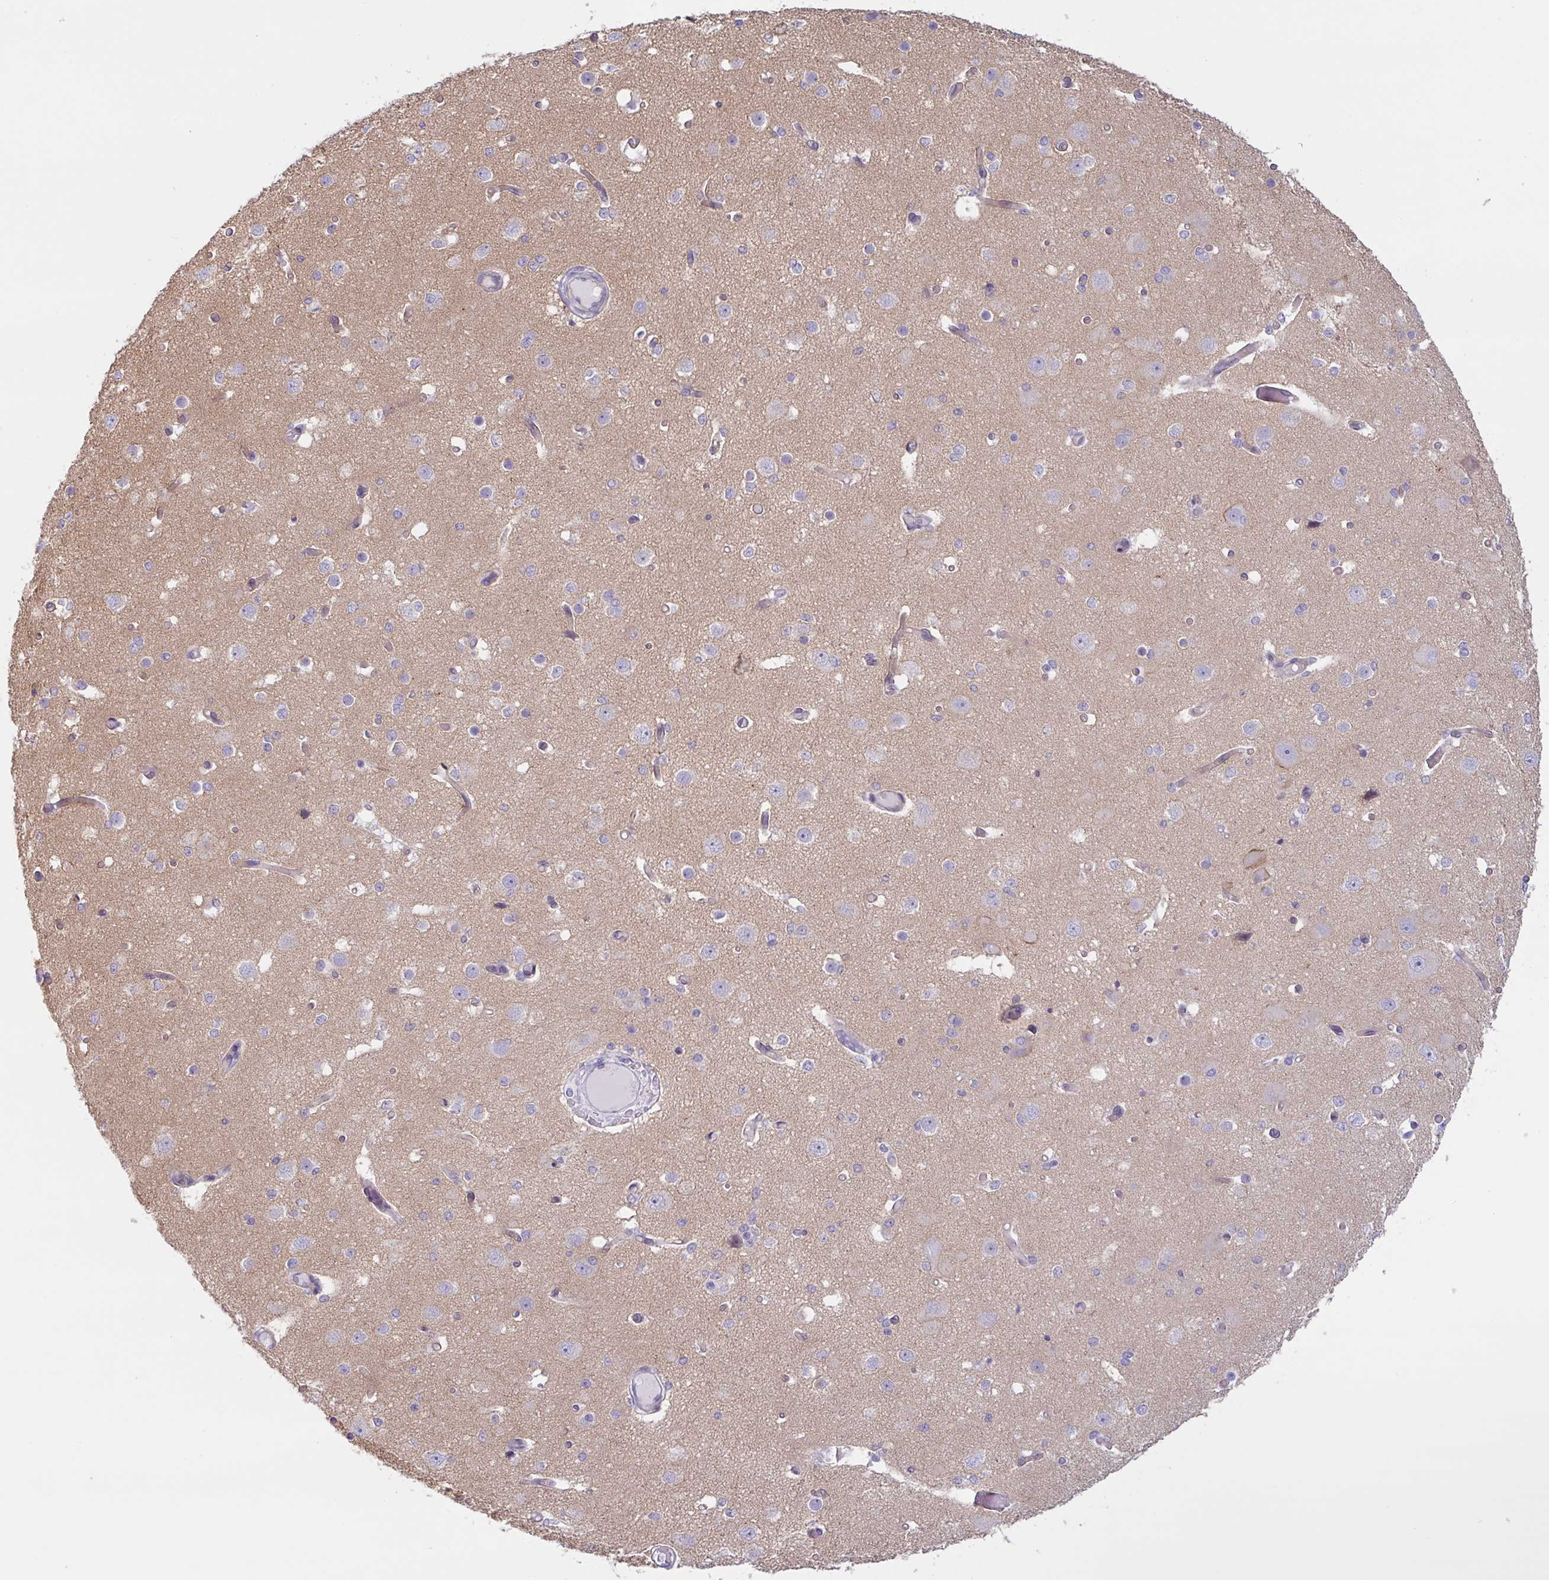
{"staining": {"intensity": "negative", "quantity": "none", "location": "none"}, "tissue": "cerebral cortex", "cell_type": "Endothelial cells", "image_type": "normal", "snomed": [{"axis": "morphology", "description": "Normal tissue, NOS"}, {"axis": "morphology", "description": "Inflammation, NOS"}, {"axis": "topography", "description": "Cerebral cortex"}], "caption": "Endothelial cells are negative for brown protein staining in normal cerebral cortex. Nuclei are stained in blue.", "gene": "MYH10", "patient": {"sex": "male", "age": 6}}